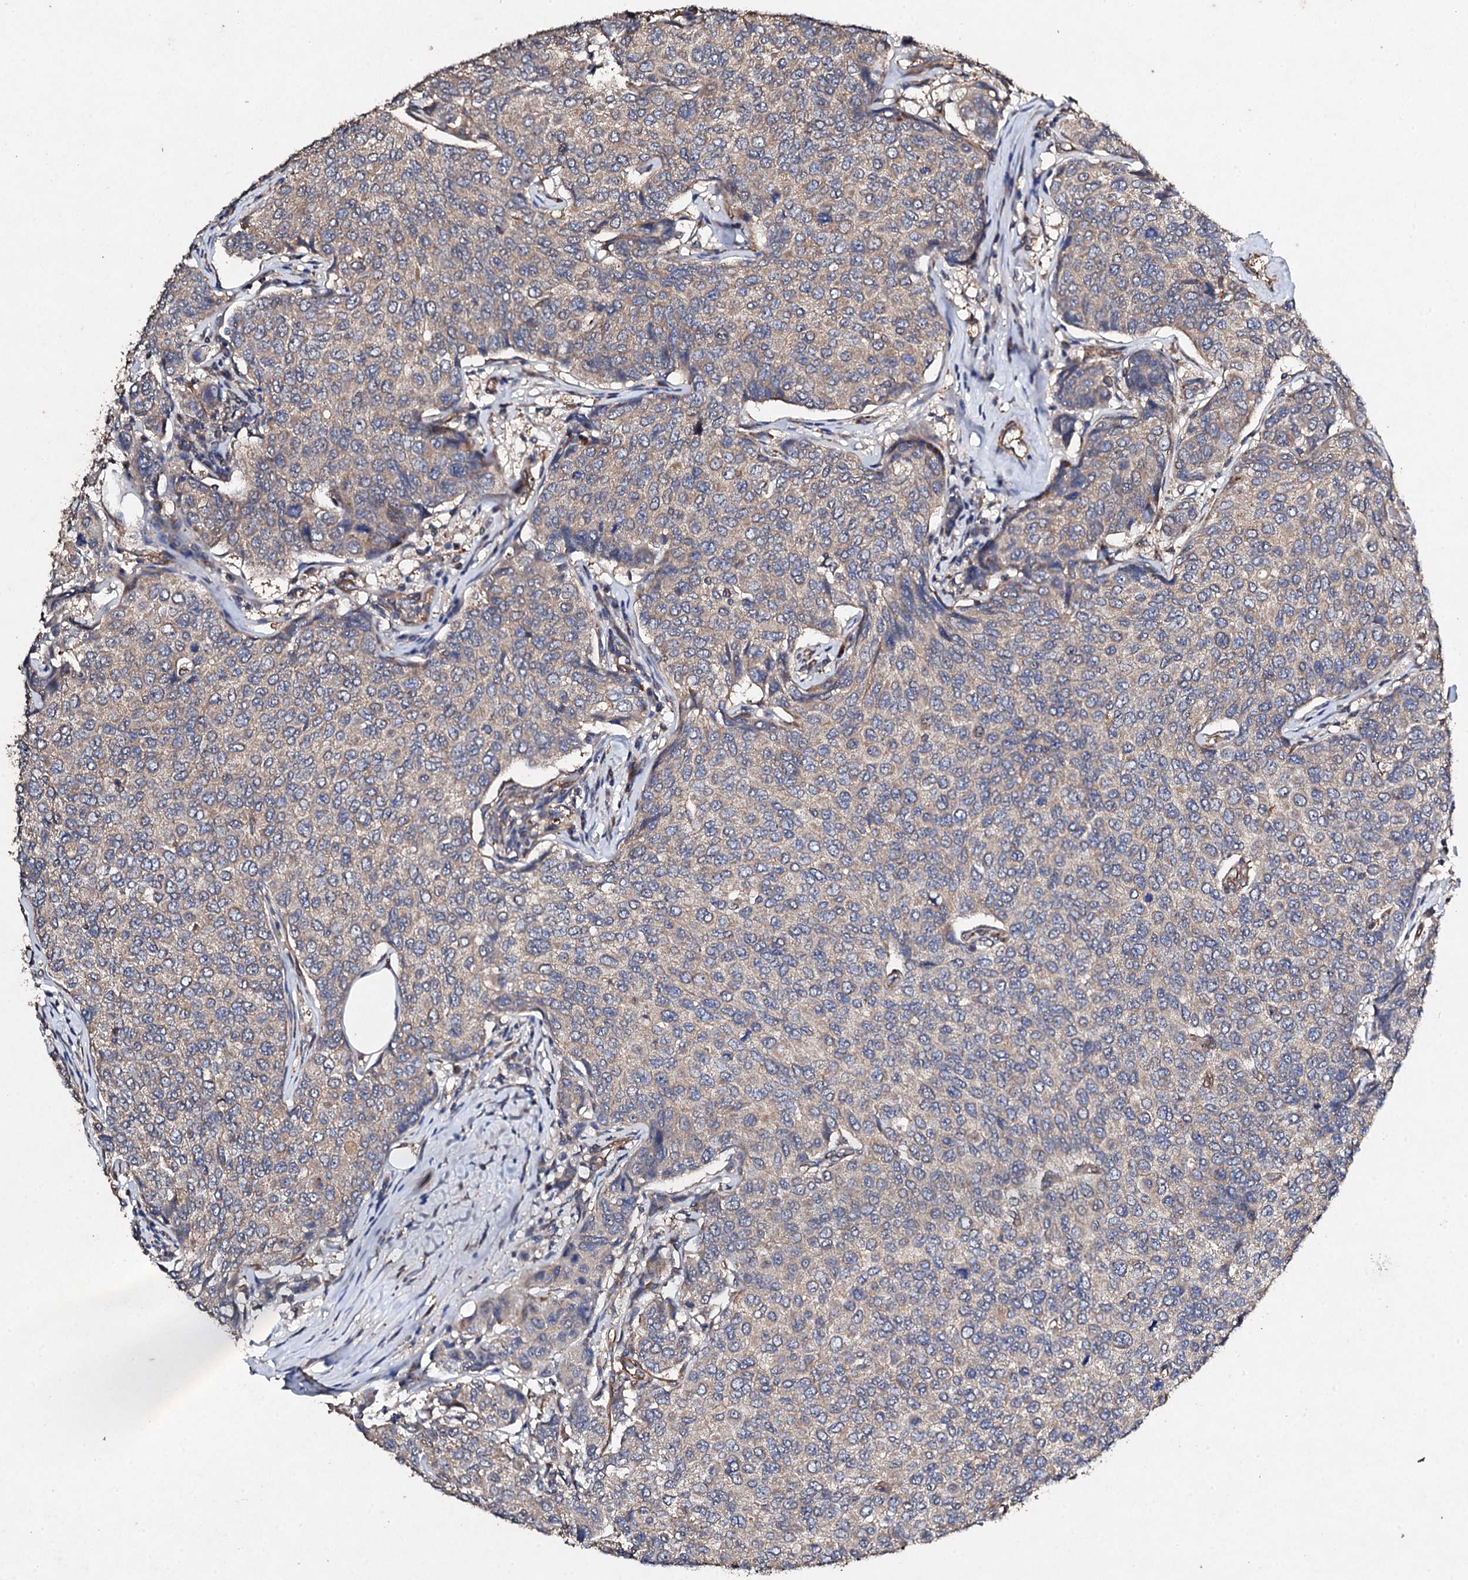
{"staining": {"intensity": "weak", "quantity": ">75%", "location": "cytoplasmic/membranous"}, "tissue": "breast cancer", "cell_type": "Tumor cells", "image_type": "cancer", "snomed": [{"axis": "morphology", "description": "Duct carcinoma"}, {"axis": "topography", "description": "Breast"}], "caption": "Immunohistochemical staining of breast cancer demonstrates weak cytoplasmic/membranous protein staining in about >75% of tumor cells.", "gene": "MOCOS", "patient": {"sex": "female", "age": 55}}